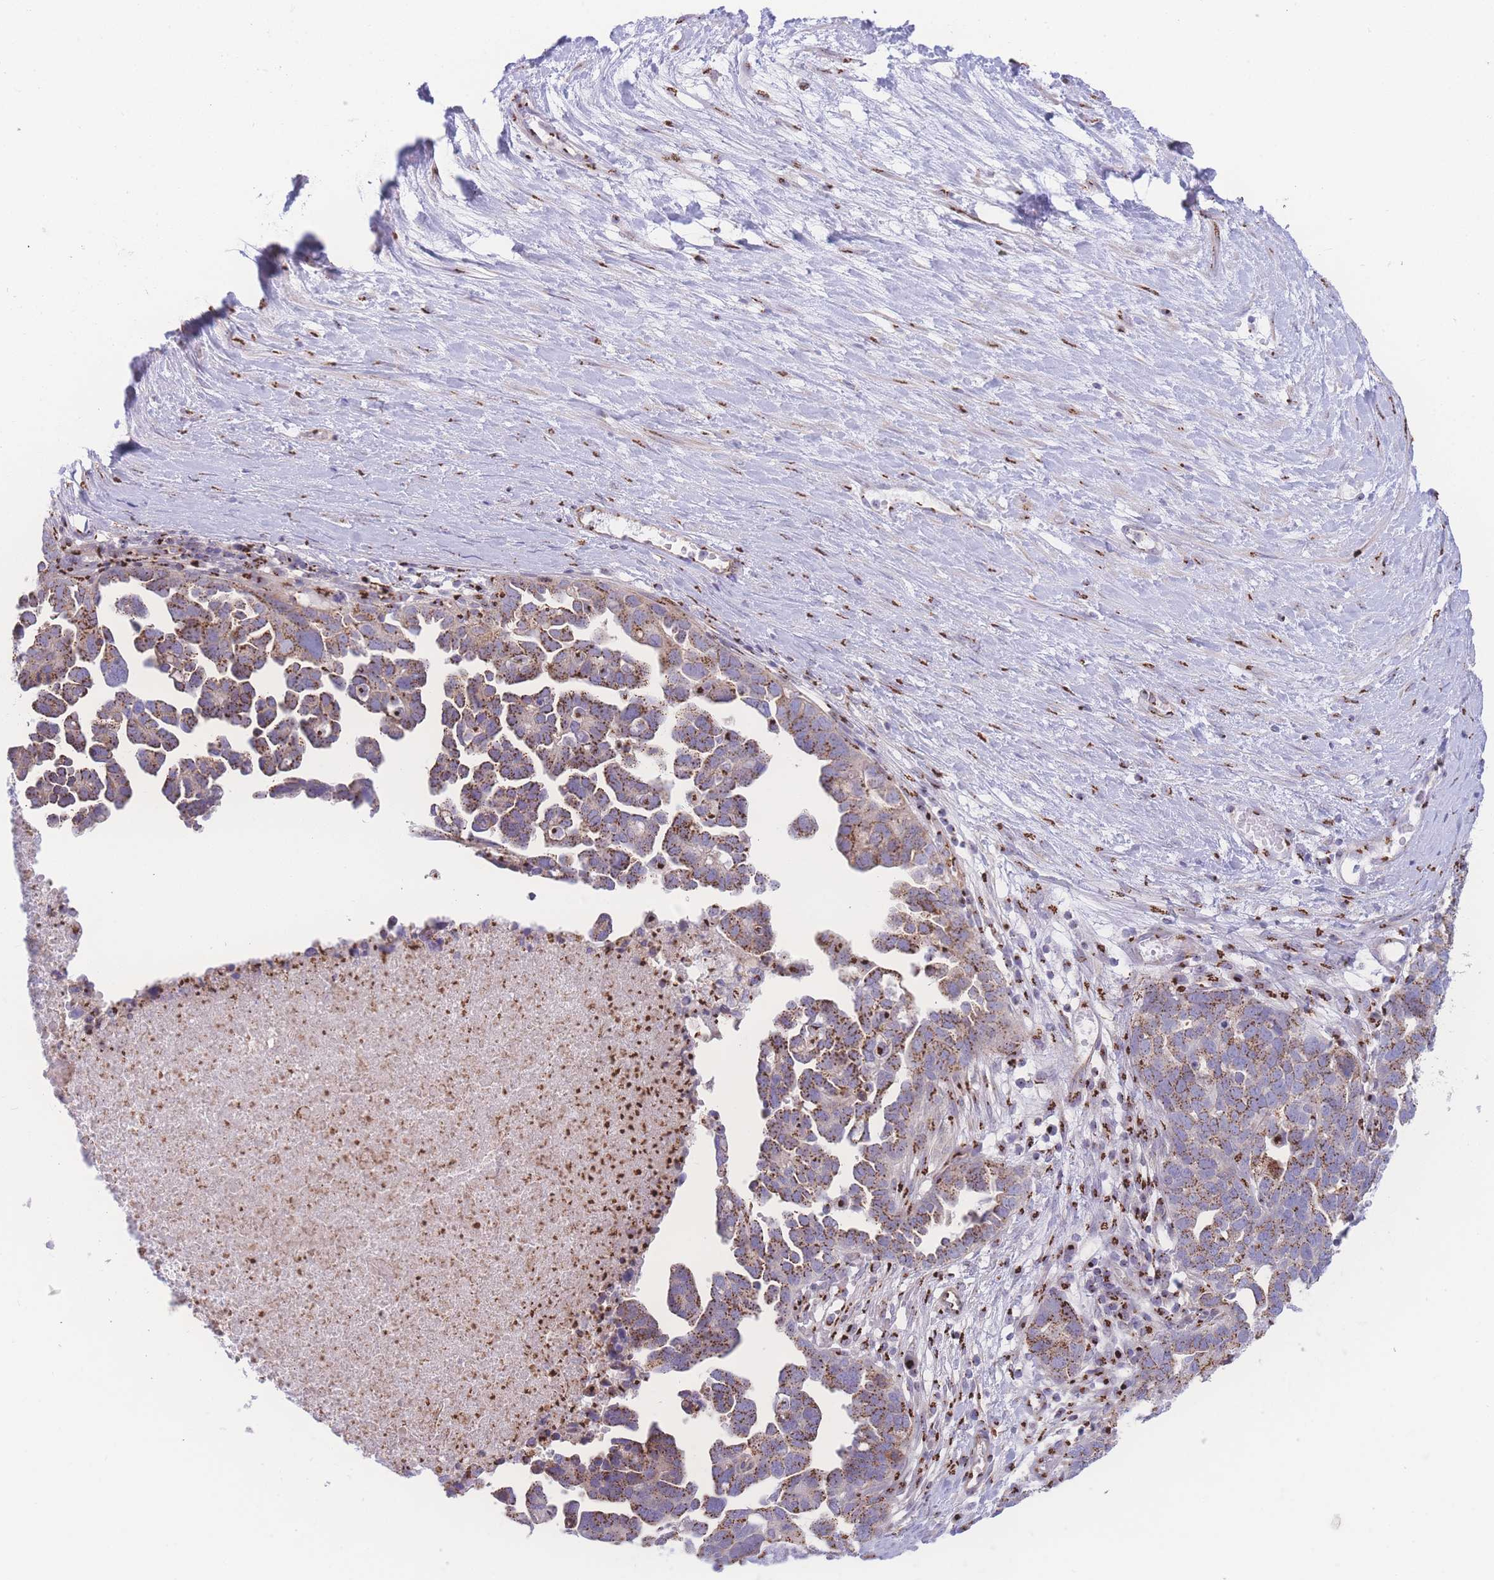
{"staining": {"intensity": "moderate", "quantity": ">75%", "location": "cytoplasmic/membranous"}, "tissue": "ovarian cancer", "cell_type": "Tumor cells", "image_type": "cancer", "snomed": [{"axis": "morphology", "description": "Cystadenocarcinoma, serous, NOS"}, {"axis": "topography", "description": "Ovary"}], "caption": "Immunohistochemistry (IHC) (DAB) staining of human ovarian cancer (serous cystadenocarcinoma) exhibits moderate cytoplasmic/membranous protein expression in approximately >75% of tumor cells.", "gene": "GOLM2", "patient": {"sex": "female", "age": 54}}